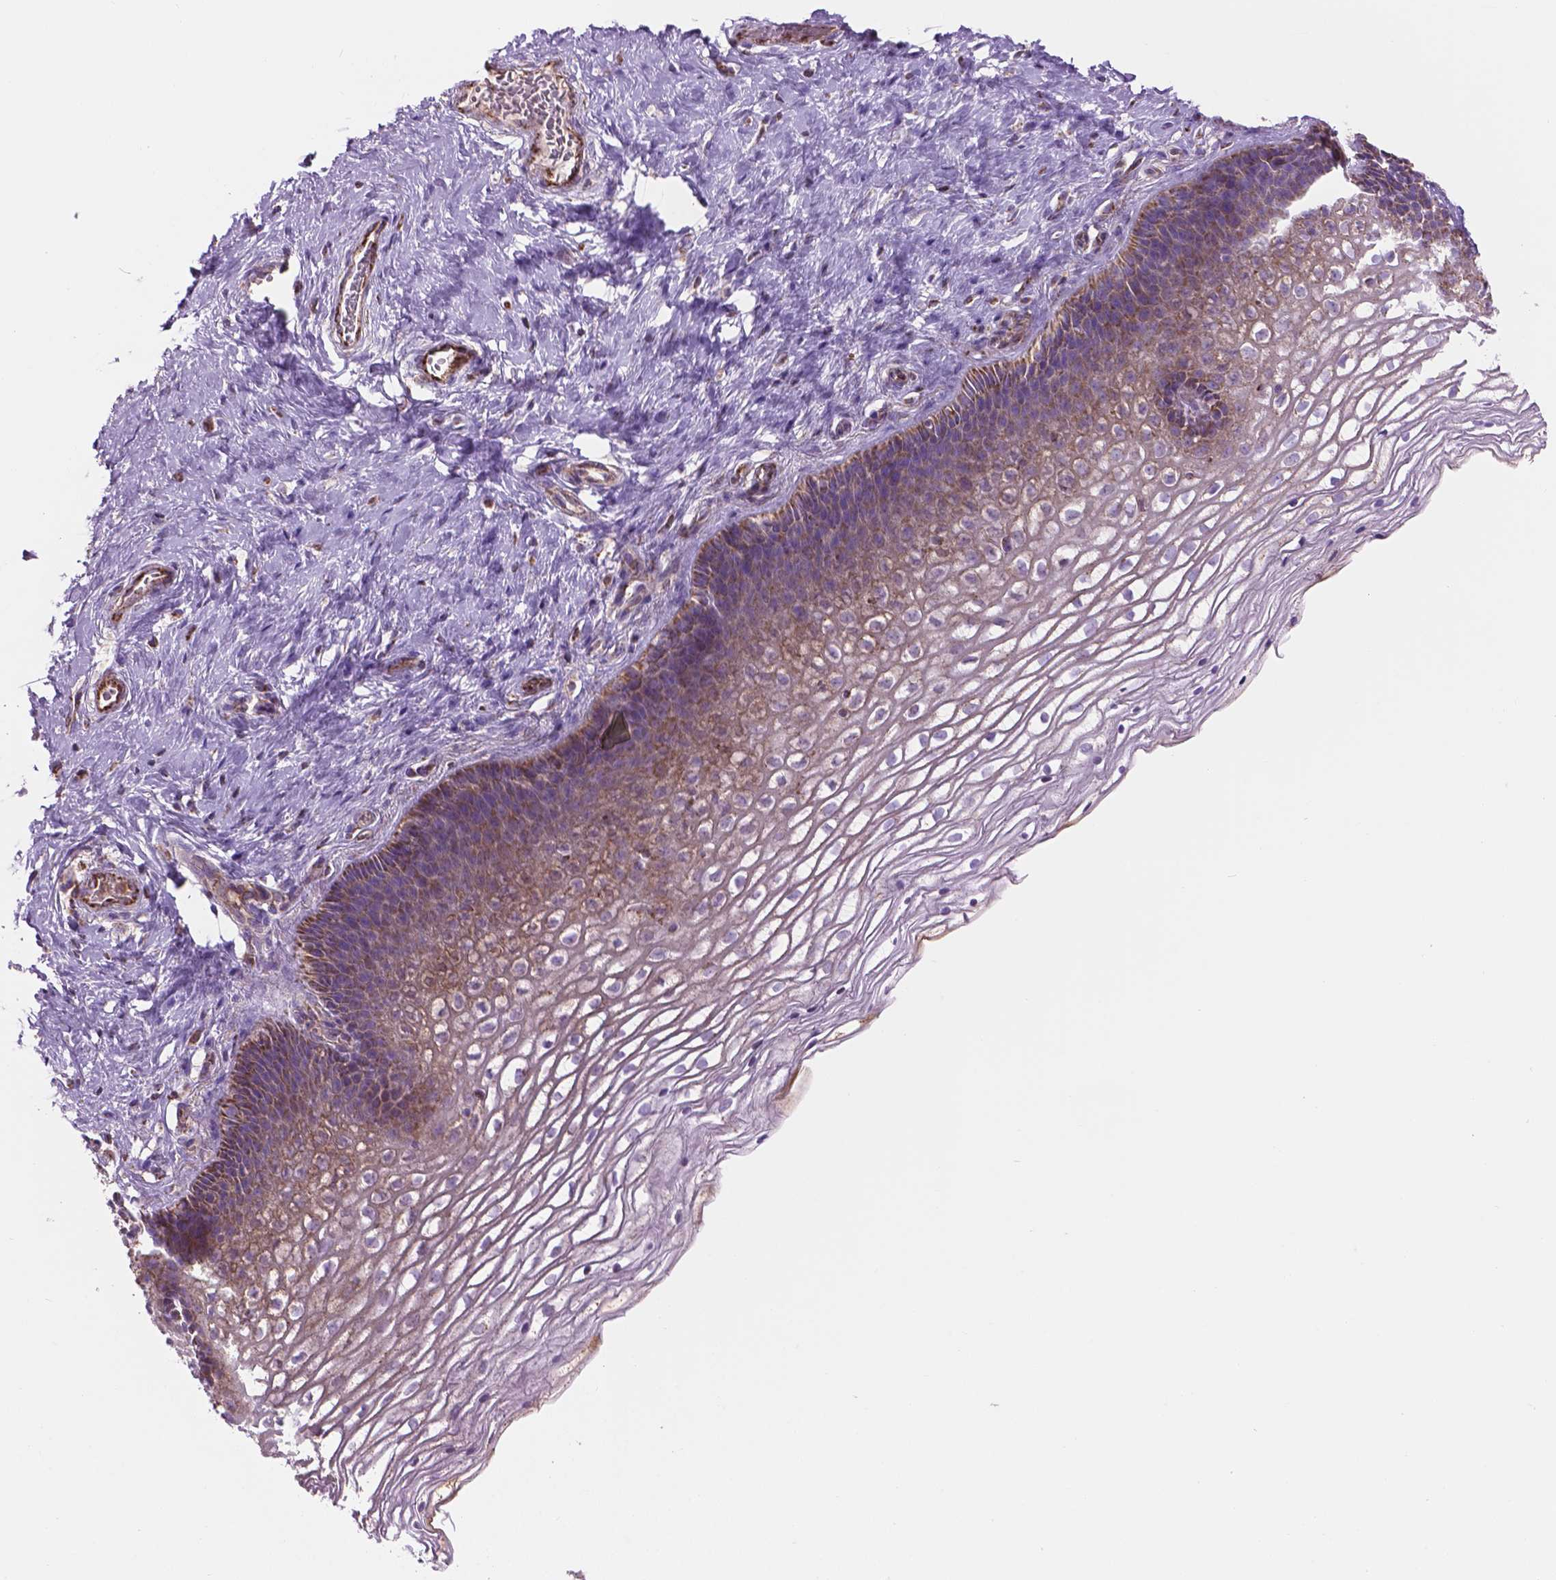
{"staining": {"intensity": "strong", "quantity": ">75%", "location": "cytoplasmic/membranous"}, "tissue": "cervix", "cell_type": "Glandular cells", "image_type": "normal", "snomed": [{"axis": "morphology", "description": "Normal tissue, NOS"}, {"axis": "topography", "description": "Cervix"}], "caption": "Human cervix stained with a brown dye reveals strong cytoplasmic/membranous positive positivity in approximately >75% of glandular cells.", "gene": "PIBF1", "patient": {"sex": "female", "age": 34}}